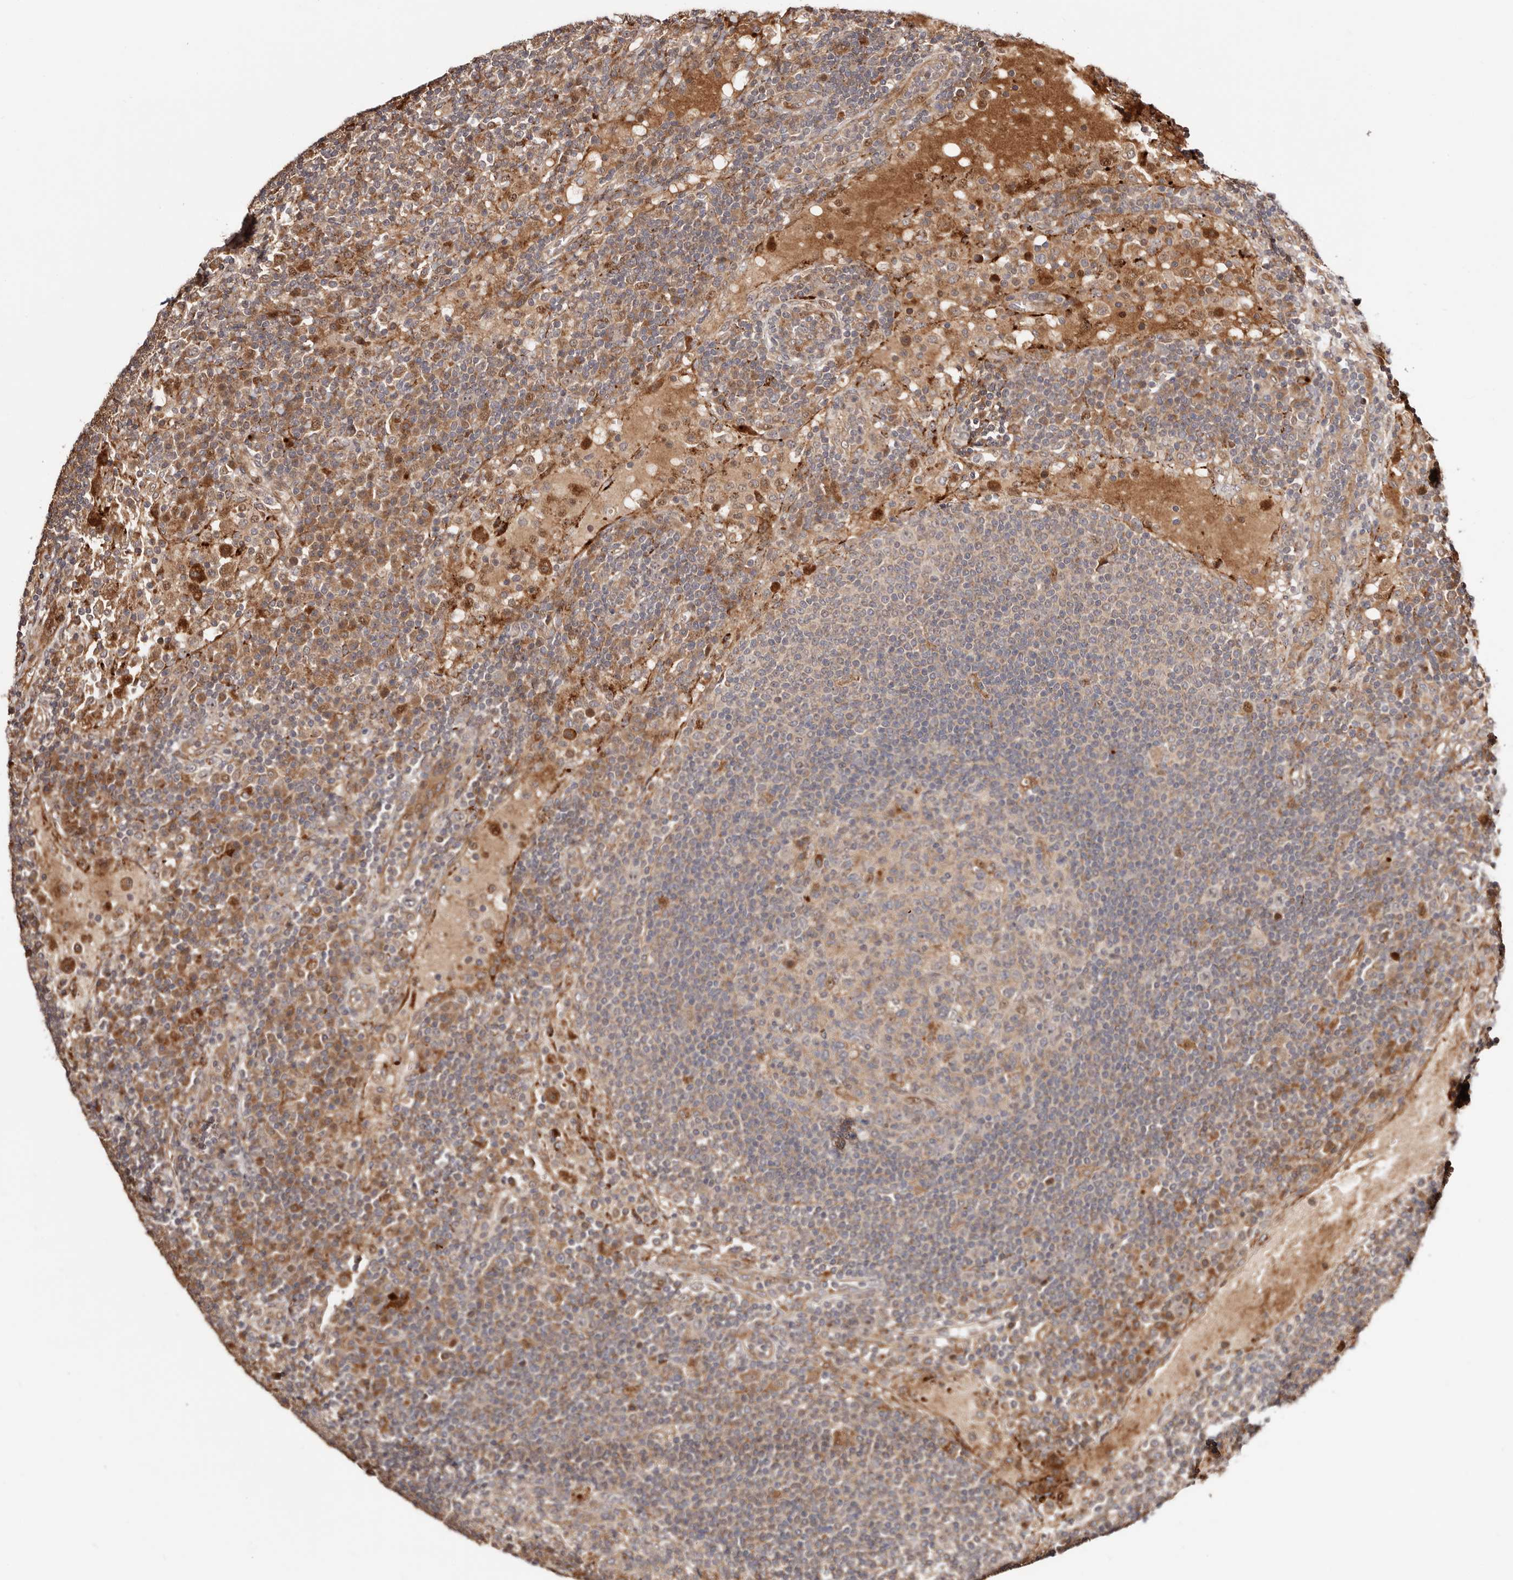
{"staining": {"intensity": "moderate", "quantity": "25%-75%", "location": "cytoplasmic/membranous"}, "tissue": "lymph node", "cell_type": "Germinal center cells", "image_type": "normal", "snomed": [{"axis": "morphology", "description": "Normal tissue, NOS"}, {"axis": "topography", "description": "Lymph node"}], "caption": "Immunohistochemical staining of normal lymph node shows 25%-75% levels of moderate cytoplasmic/membranous protein expression in about 25%-75% of germinal center cells.", "gene": "PTPN22", "patient": {"sex": "female", "age": 53}}